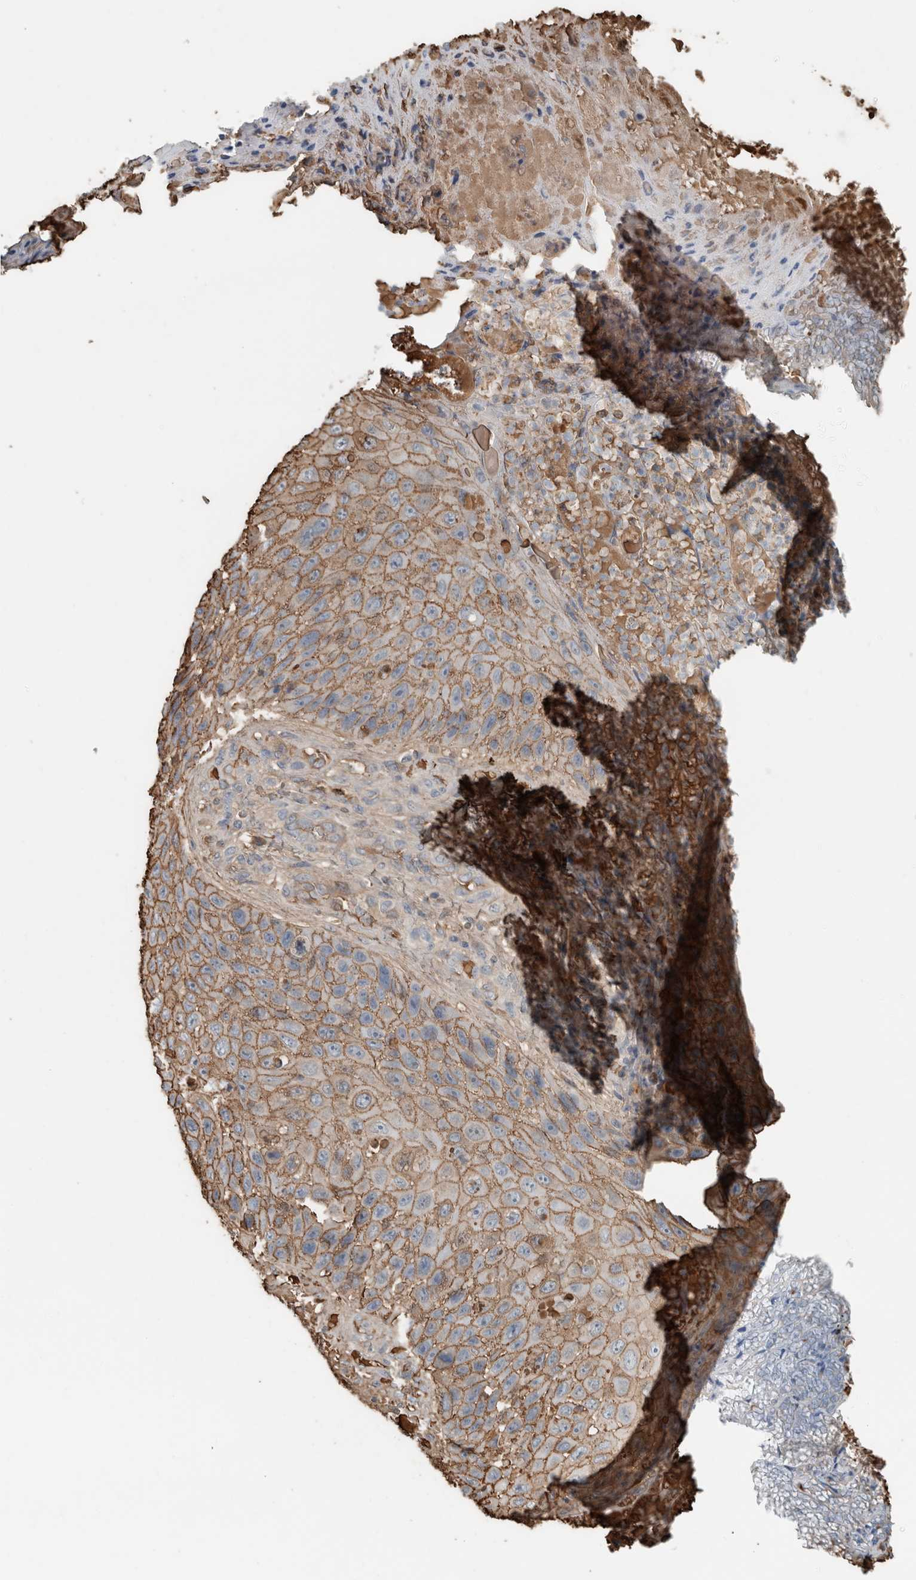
{"staining": {"intensity": "weak", "quantity": ">75%", "location": "cytoplasmic/membranous"}, "tissue": "skin cancer", "cell_type": "Tumor cells", "image_type": "cancer", "snomed": [{"axis": "morphology", "description": "Squamous cell carcinoma, NOS"}, {"axis": "topography", "description": "Skin"}], "caption": "Protein analysis of skin cancer tissue shows weak cytoplasmic/membranous staining in approximately >75% of tumor cells.", "gene": "USP34", "patient": {"sex": "female", "age": 88}}